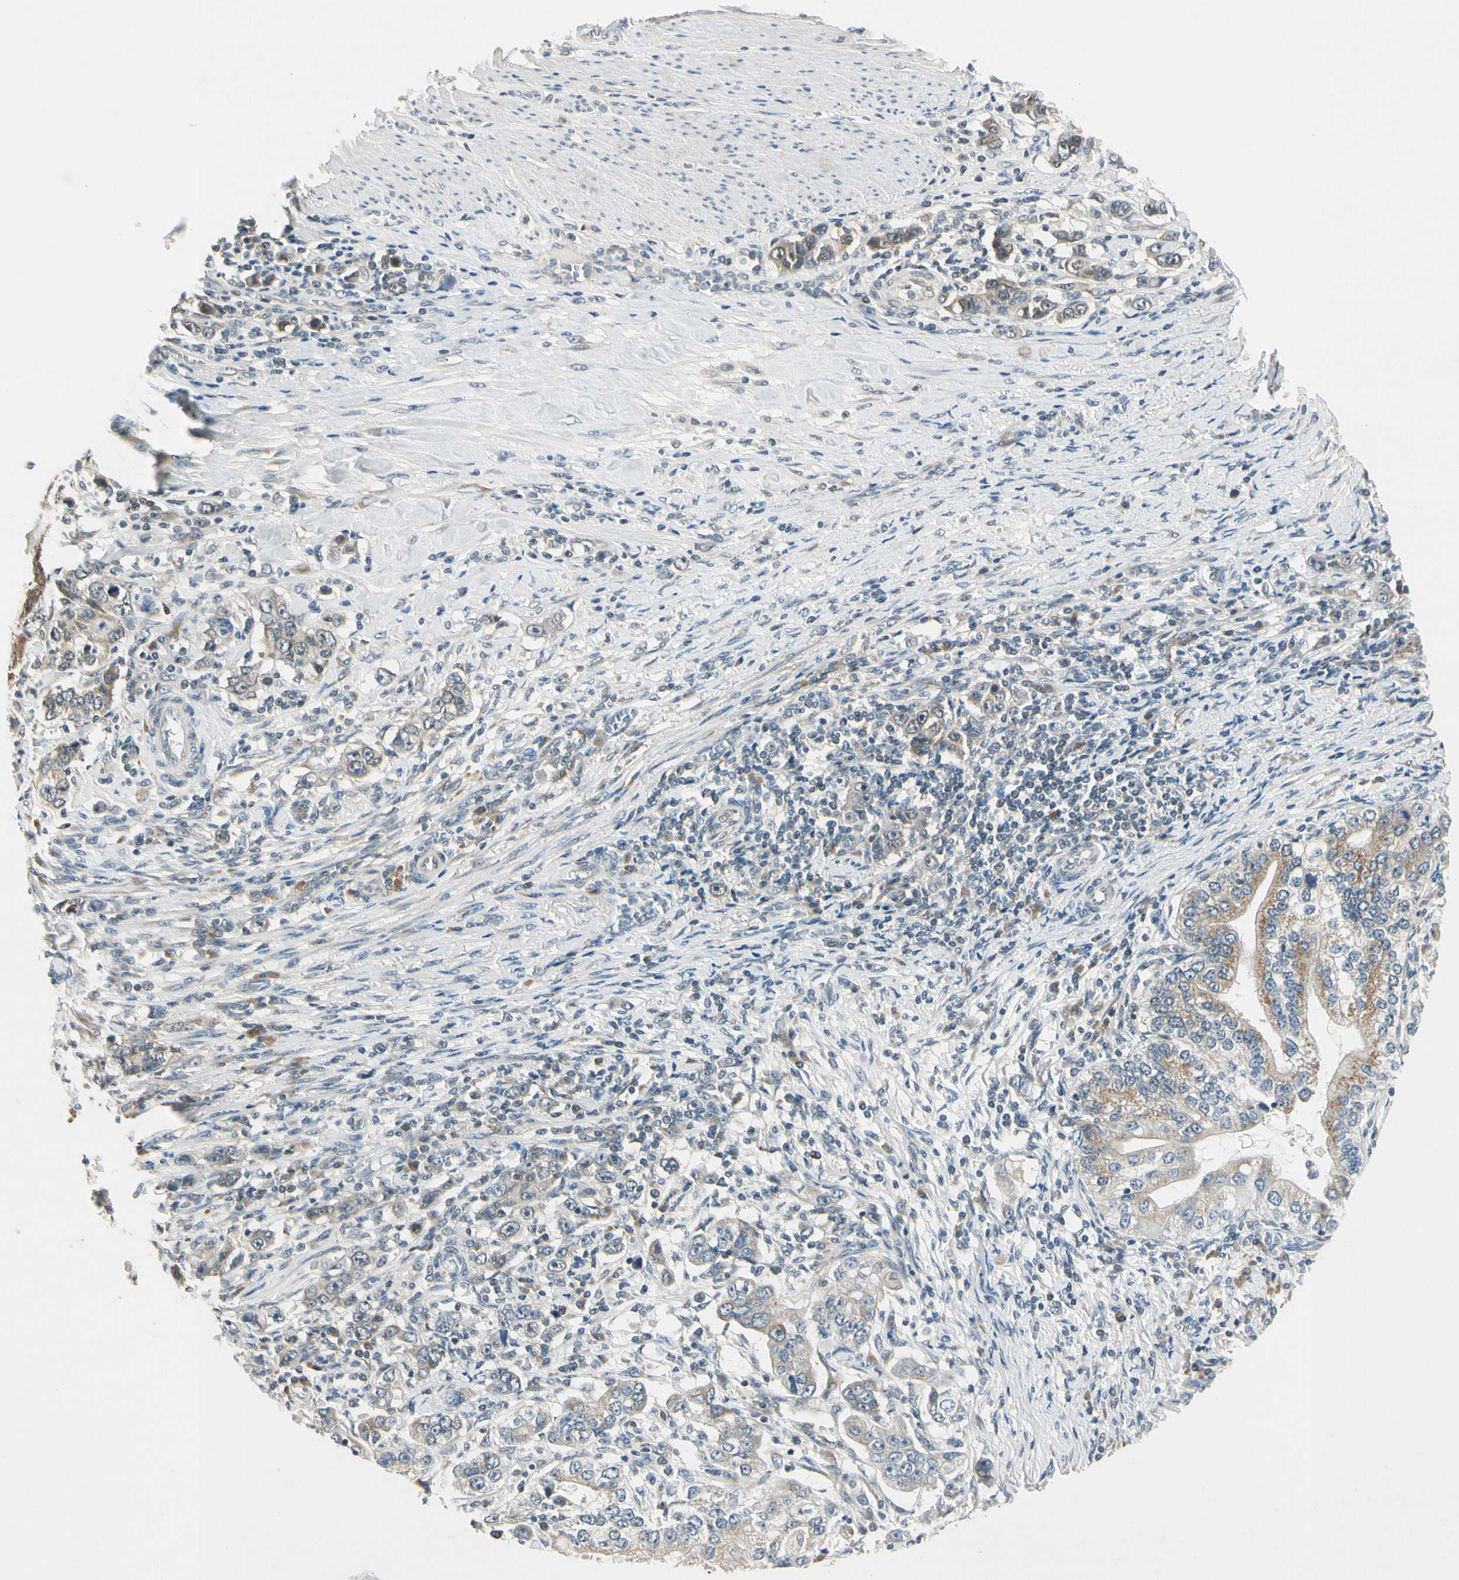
{"staining": {"intensity": "moderate", "quantity": "25%-75%", "location": "cytoplasmic/membranous"}, "tissue": "stomach cancer", "cell_type": "Tumor cells", "image_type": "cancer", "snomed": [{"axis": "morphology", "description": "Adenocarcinoma, NOS"}, {"axis": "topography", "description": "Stomach, lower"}], "caption": "Immunohistochemistry (DAB (3,3'-diaminobenzidine)) staining of human stomach adenocarcinoma shows moderate cytoplasmic/membranous protein staining in approximately 25%-75% of tumor cells.", "gene": "RPS6KB2", "patient": {"sex": "female", "age": 72}}